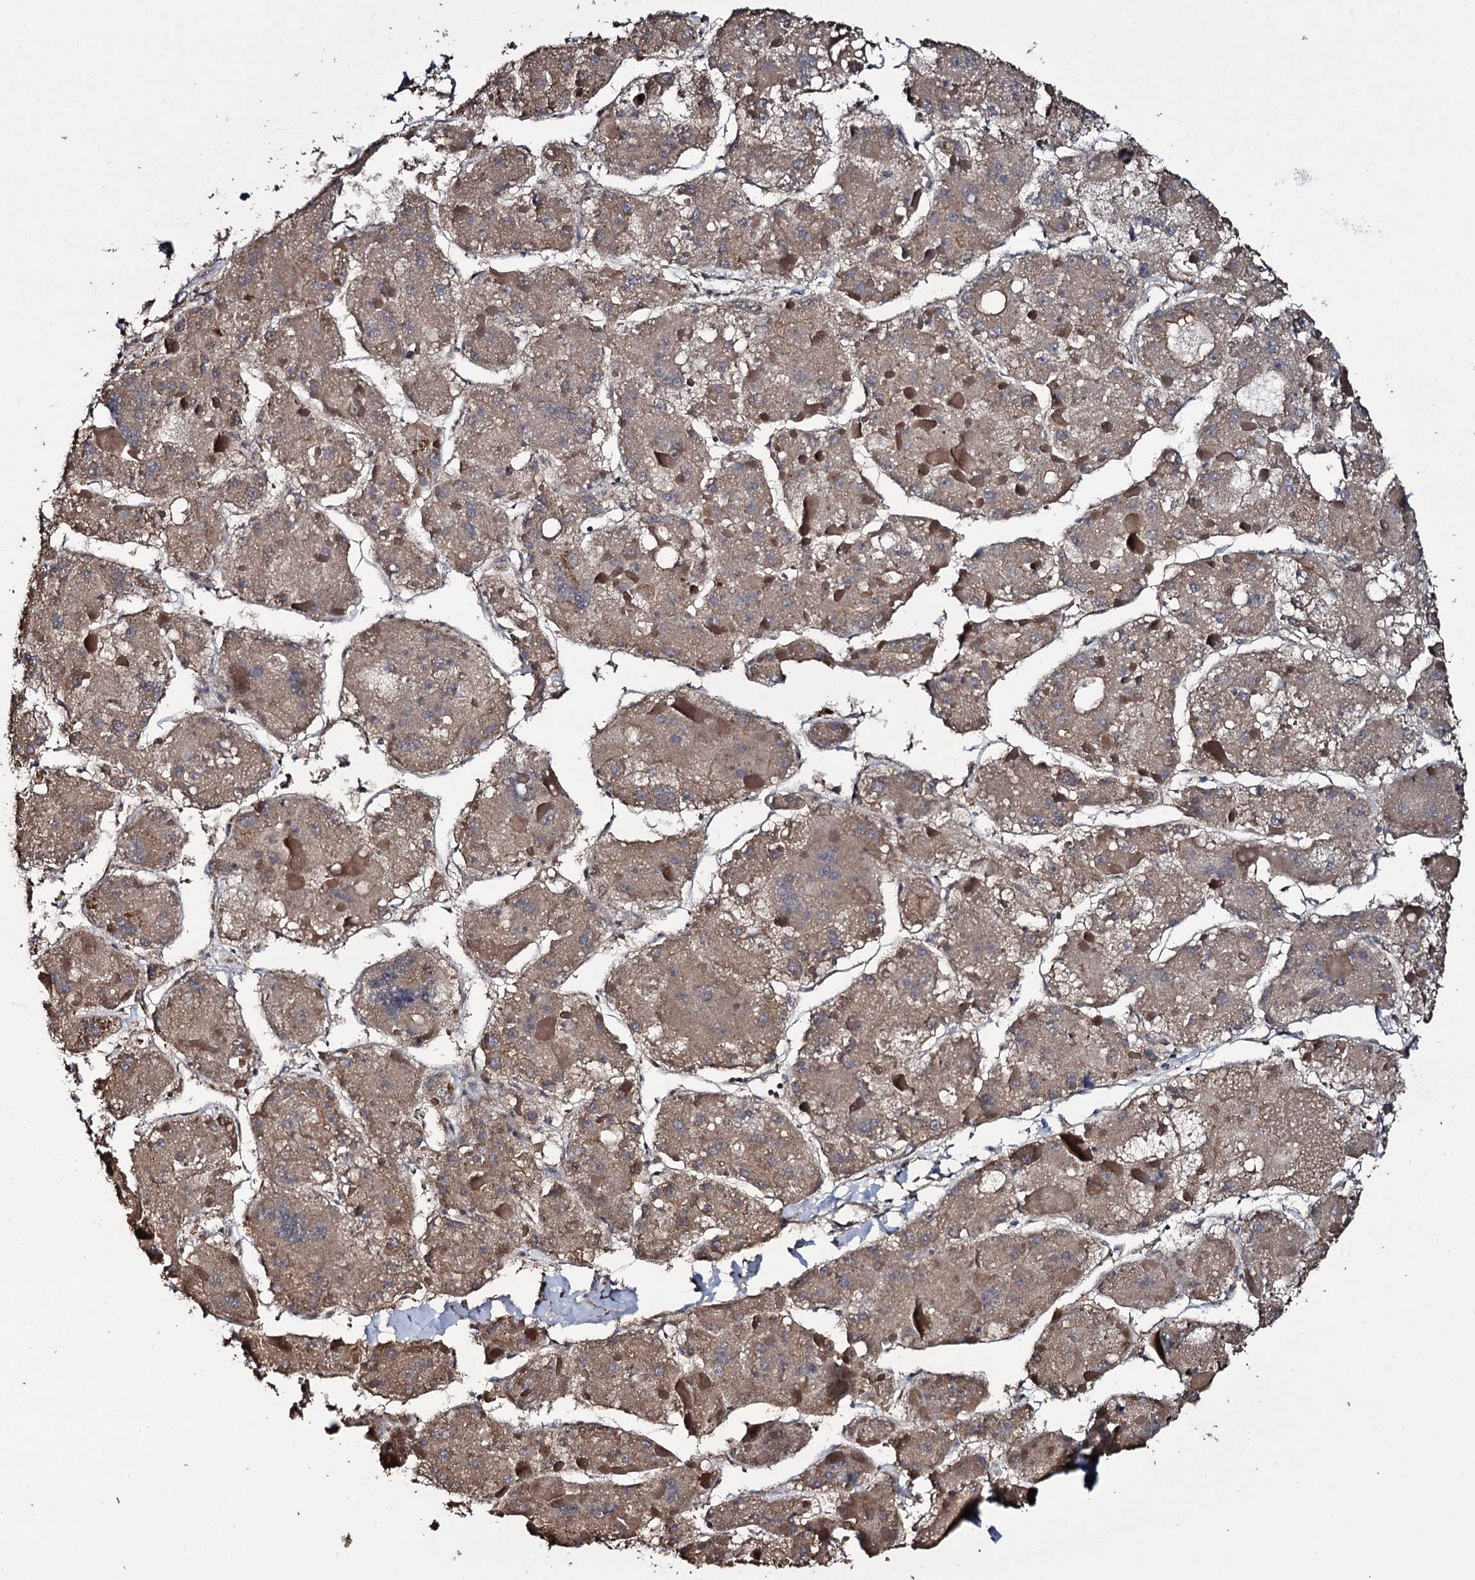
{"staining": {"intensity": "weak", "quantity": ">75%", "location": "cytoplasmic/membranous"}, "tissue": "liver cancer", "cell_type": "Tumor cells", "image_type": "cancer", "snomed": [{"axis": "morphology", "description": "Carcinoma, Hepatocellular, NOS"}, {"axis": "topography", "description": "Liver"}], "caption": "Immunohistochemistry (IHC) photomicrograph of neoplastic tissue: human liver cancer stained using immunohistochemistry (IHC) displays low levels of weak protein expression localized specifically in the cytoplasmic/membranous of tumor cells, appearing as a cytoplasmic/membranous brown color.", "gene": "TTC23", "patient": {"sex": "female", "age": 73}}